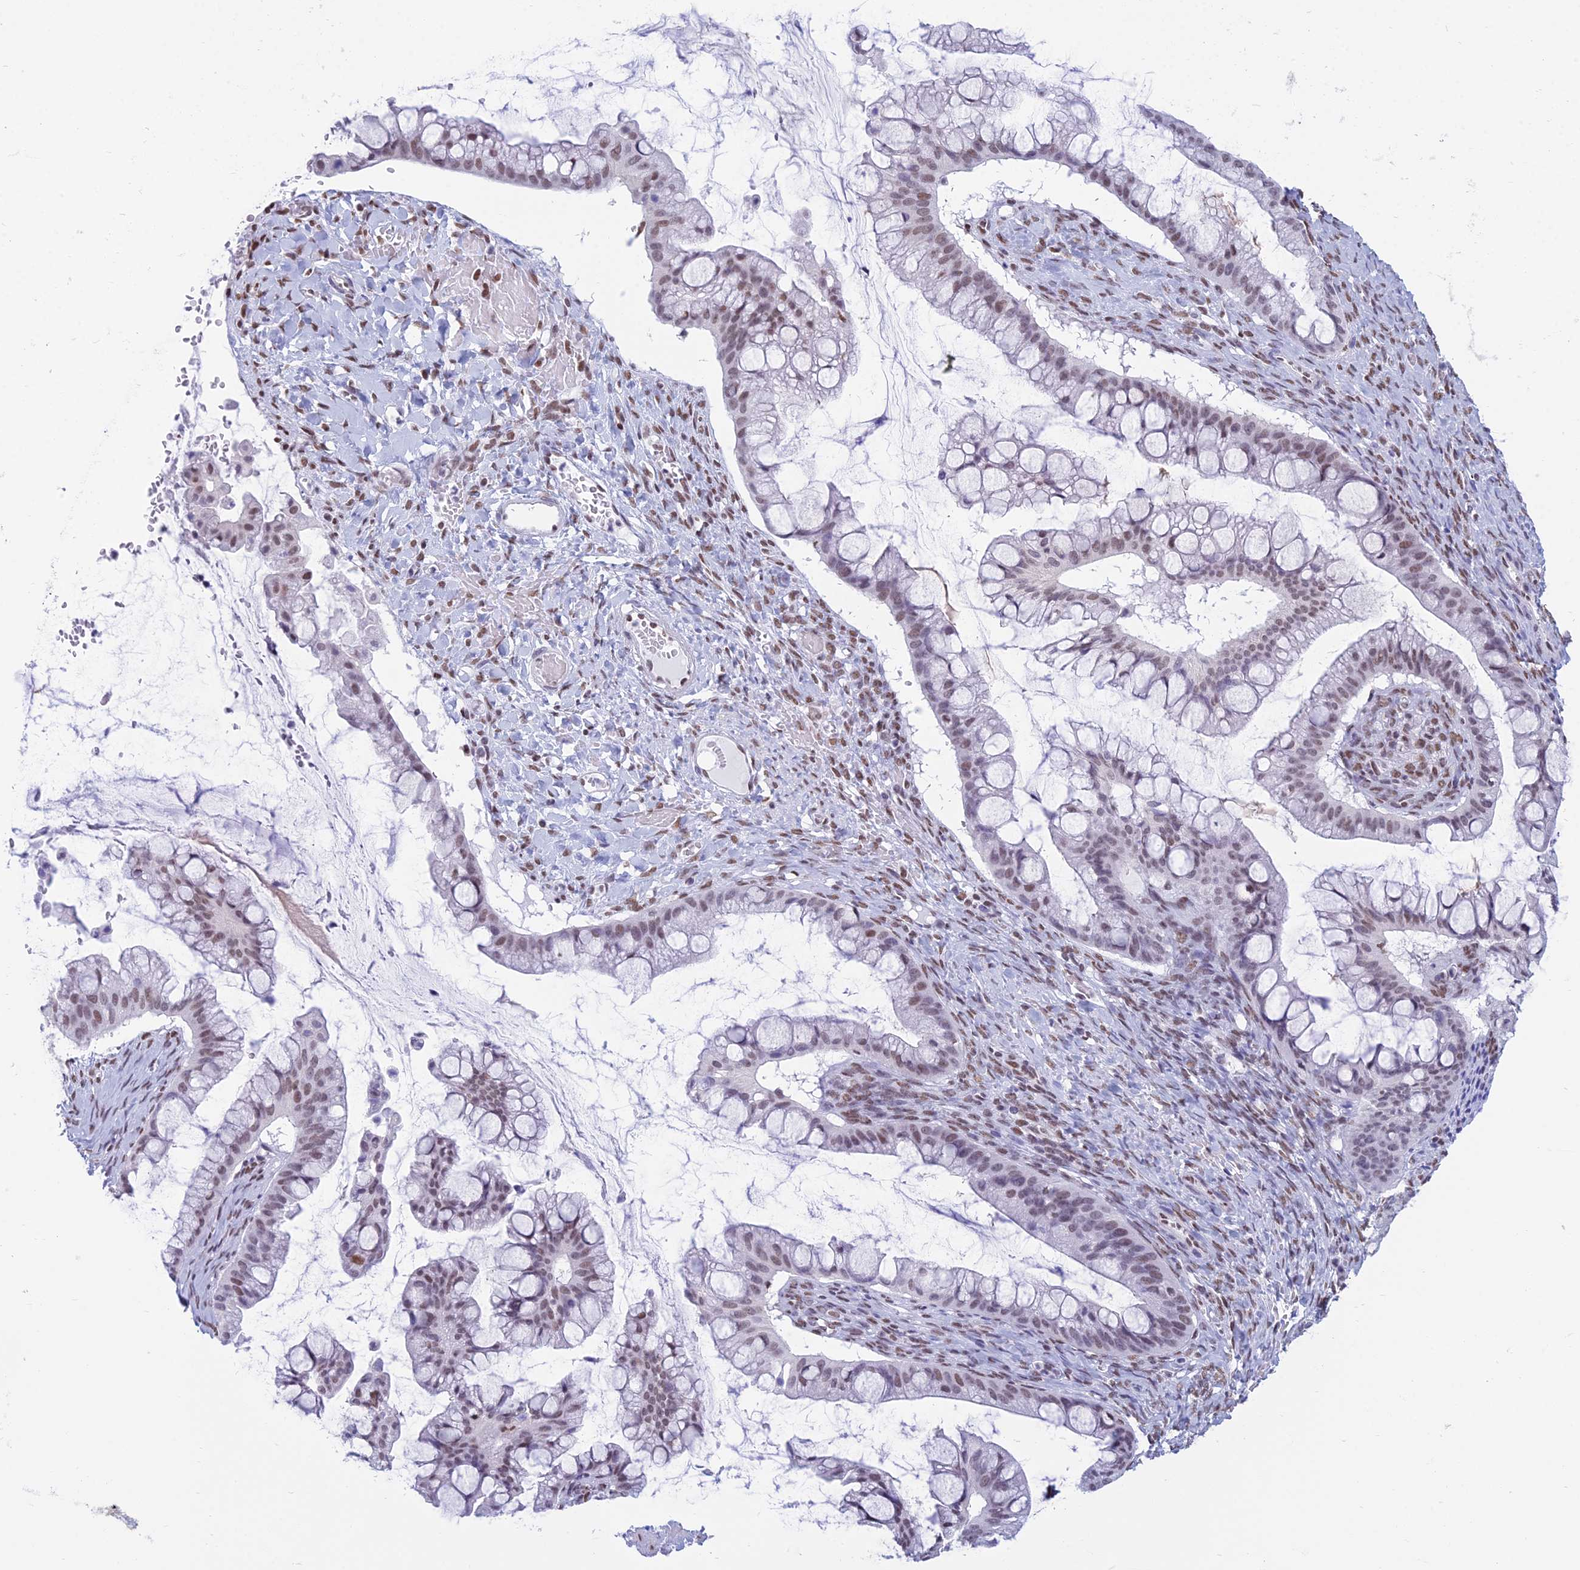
{"staining": {"intensity": "moderate", "quantity": ">75%", "location": "nuclear"}, "tissue": "ovarian cancer", "cell_type": "Tumor cells", "image_type": "cancer", "snomed": [{"axis": "morphology", "description": "Cystadenocarcinoma, mucinous, NOS"}, {"axis": "topography", "description": "Ovary"}], "caption": "Immunohistochemical staining of human ovarian cancer (mucinous cystadenocarcinoma) displays moderate nuclear protein positivity in about >75% of tumor cells.", "gene": "CDC26", "patient": {"sex": "female", "age": 73}}